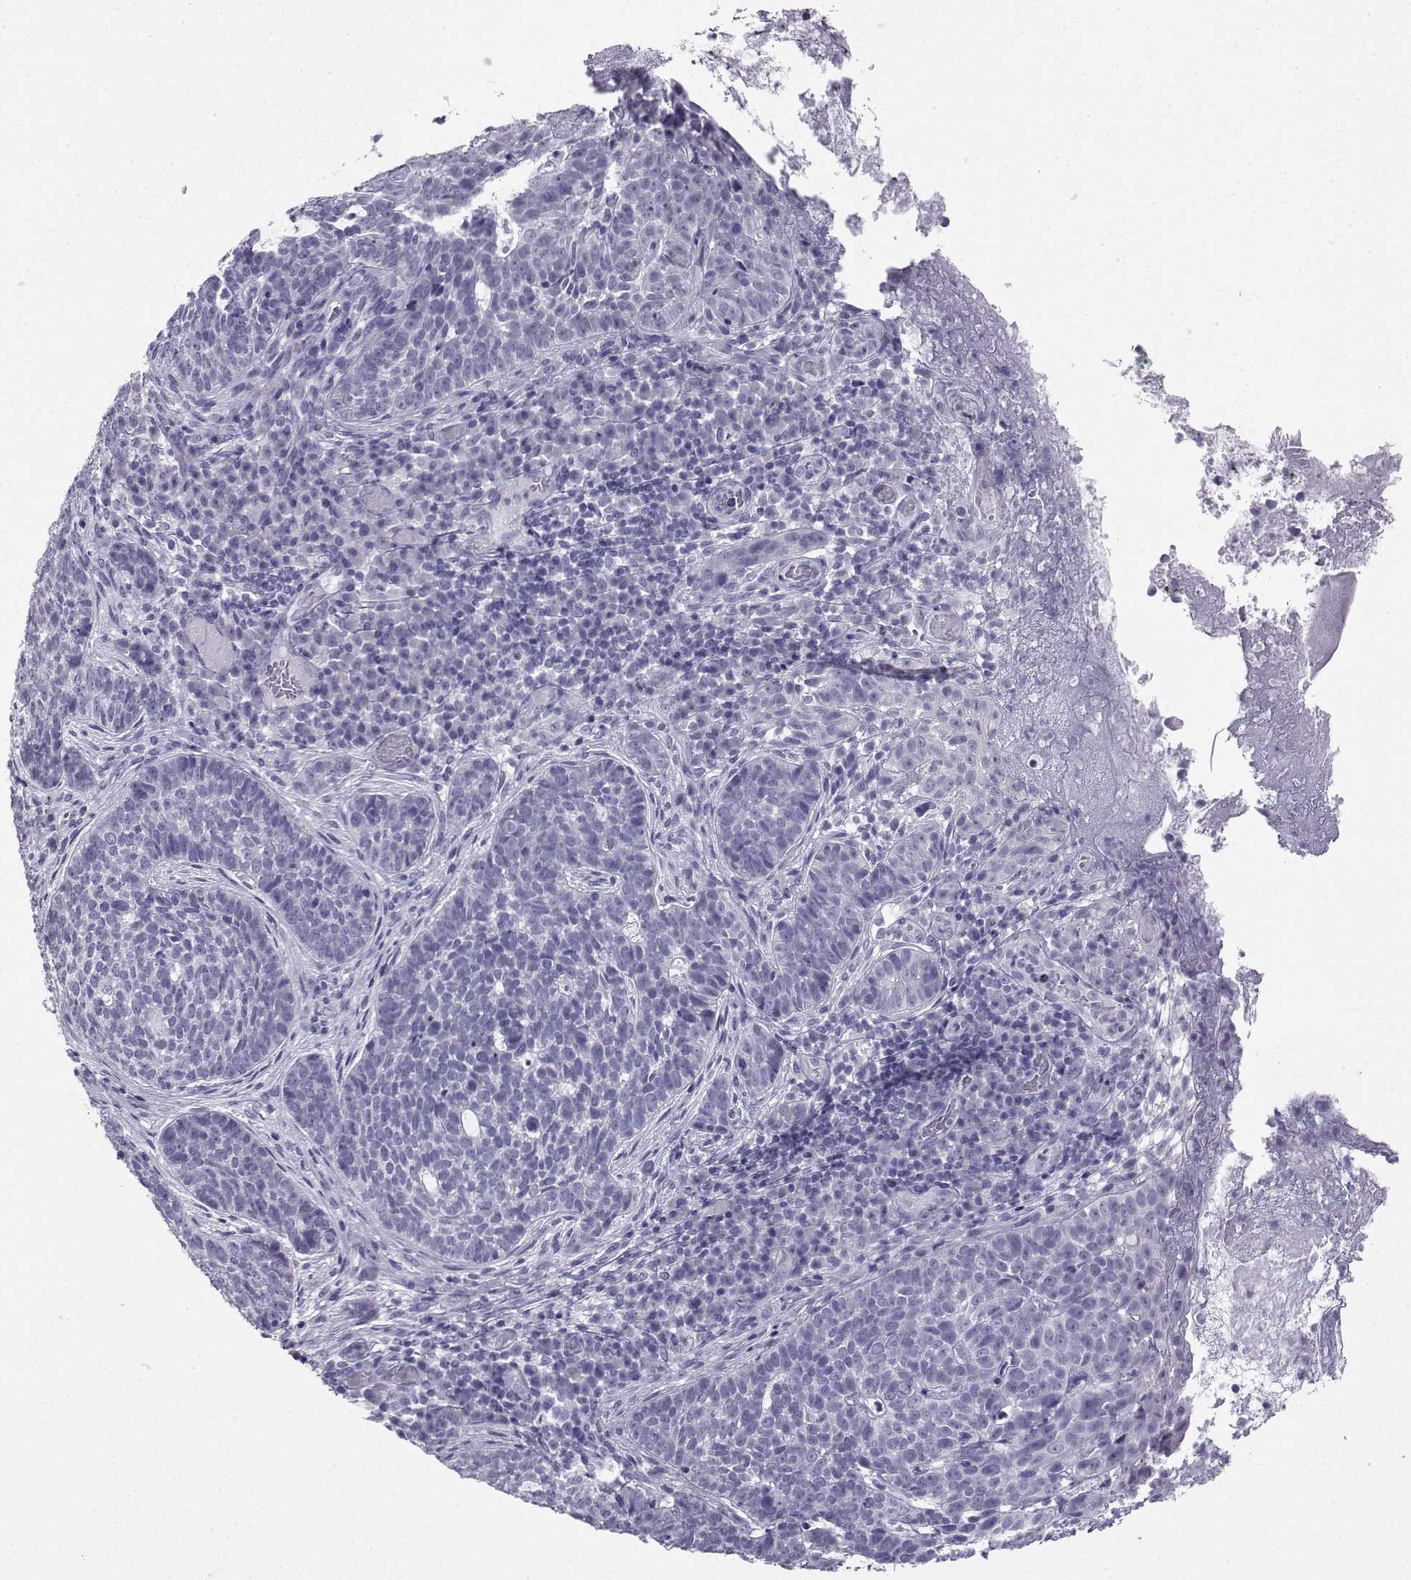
{"staining": {"intensity": "negative", "quantity": "none", "location": "none"}, "tissue": "skin cancer", "cell_type": "Tumor cells", "image_type": "cancer", "snomed": [{"axis": "morphology", "description": "Basal cell carcinoma"}, {"axis": "topography", "description": "Skin"}], "caption": "The immunohistochemistry (IHC) photomicrograph has no significant positivity in tumor cells of basal cell carcinoma (skin) tissue.", "gene": "KIF17", "patient": {"sex": "female", "age": 69}}